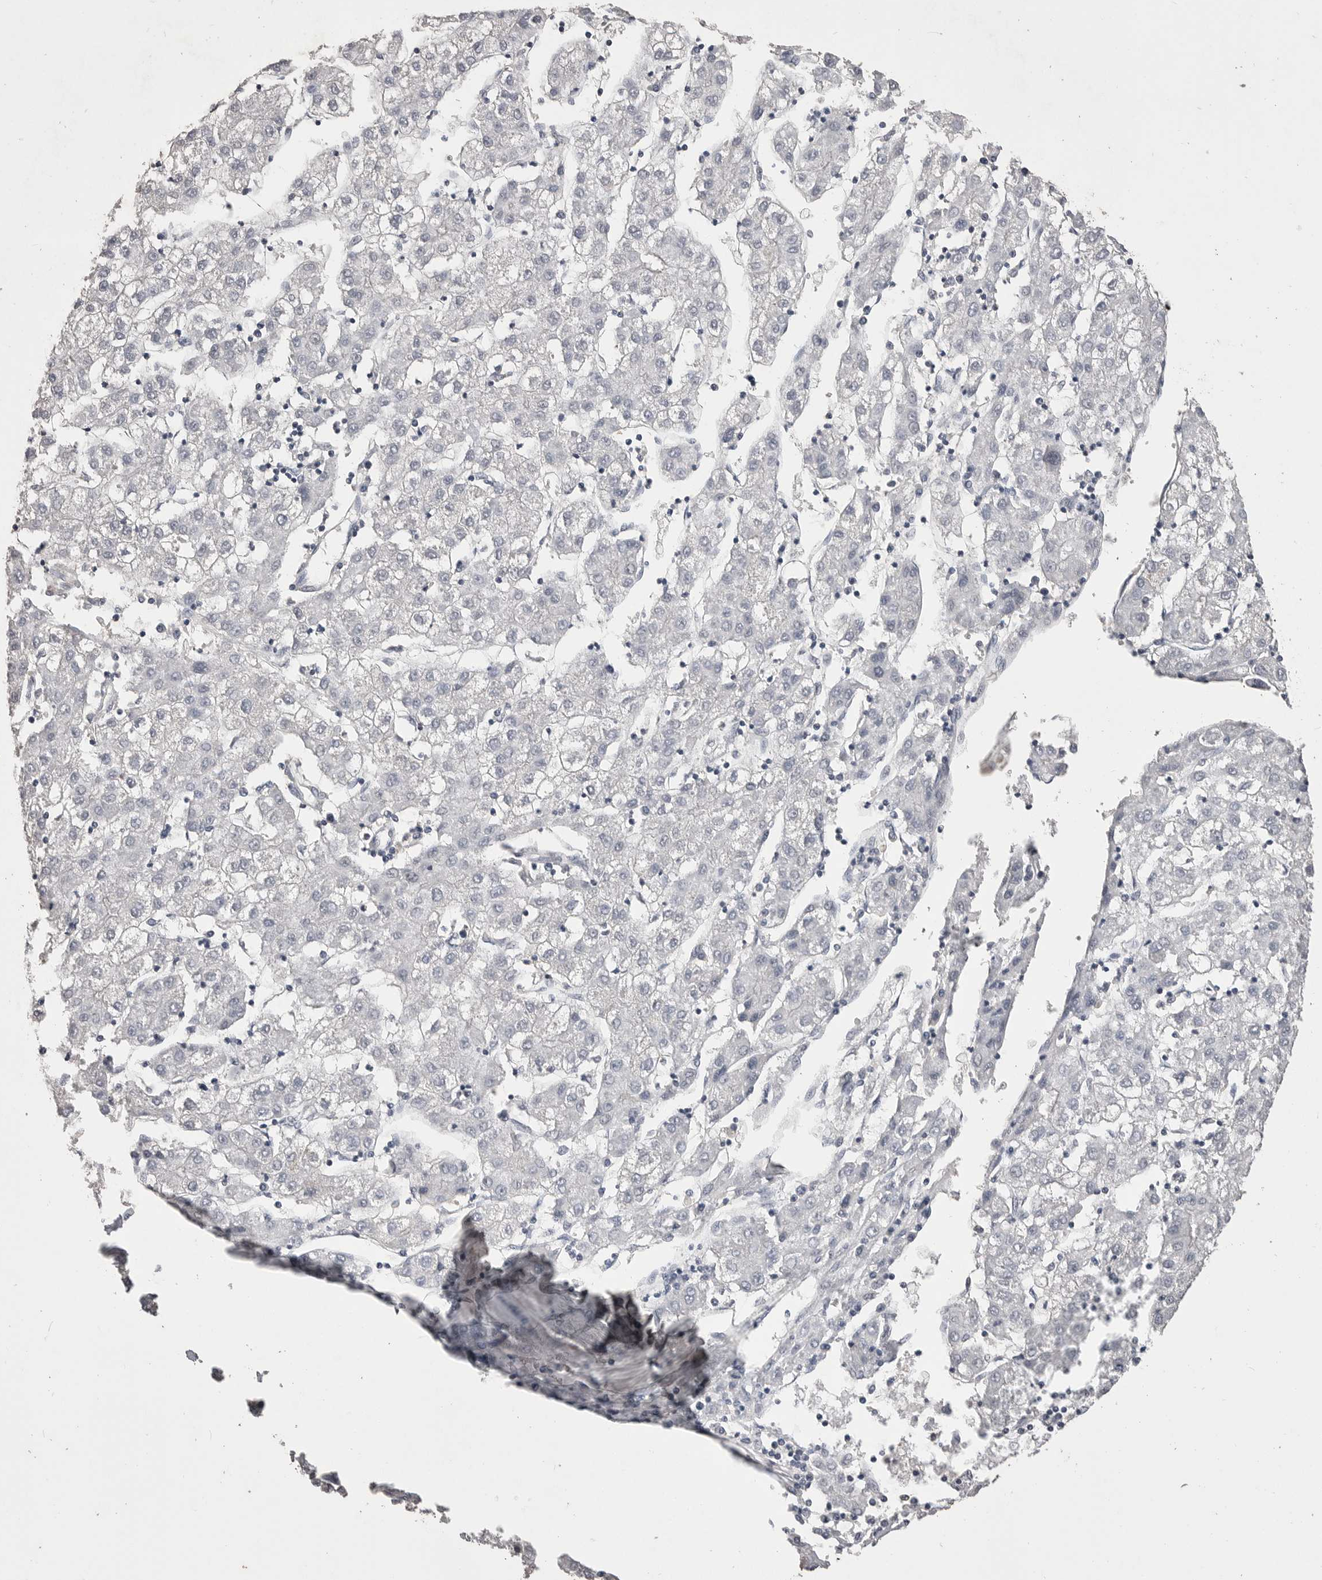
{"staining": {"intensity": "negative", "quantity": "none", "location": "none"}, "tissue": "liver cancer", "cell_type": "Tumor cells", "image_type": "cancer", "snomed": [{"axis": "morphology", "description": "Carcinoma, Hepatocellular, NOS"}, {"axis": "topography", "description": "Liver"}], "caption": "A high-resolution micrograph shows IHC staining of liver cancer (hepatocellular carcinoma), which reveals no significant staining in tumor cells.", "gene": "MMP7", "patient": {"sex": "male", "age": 72}}